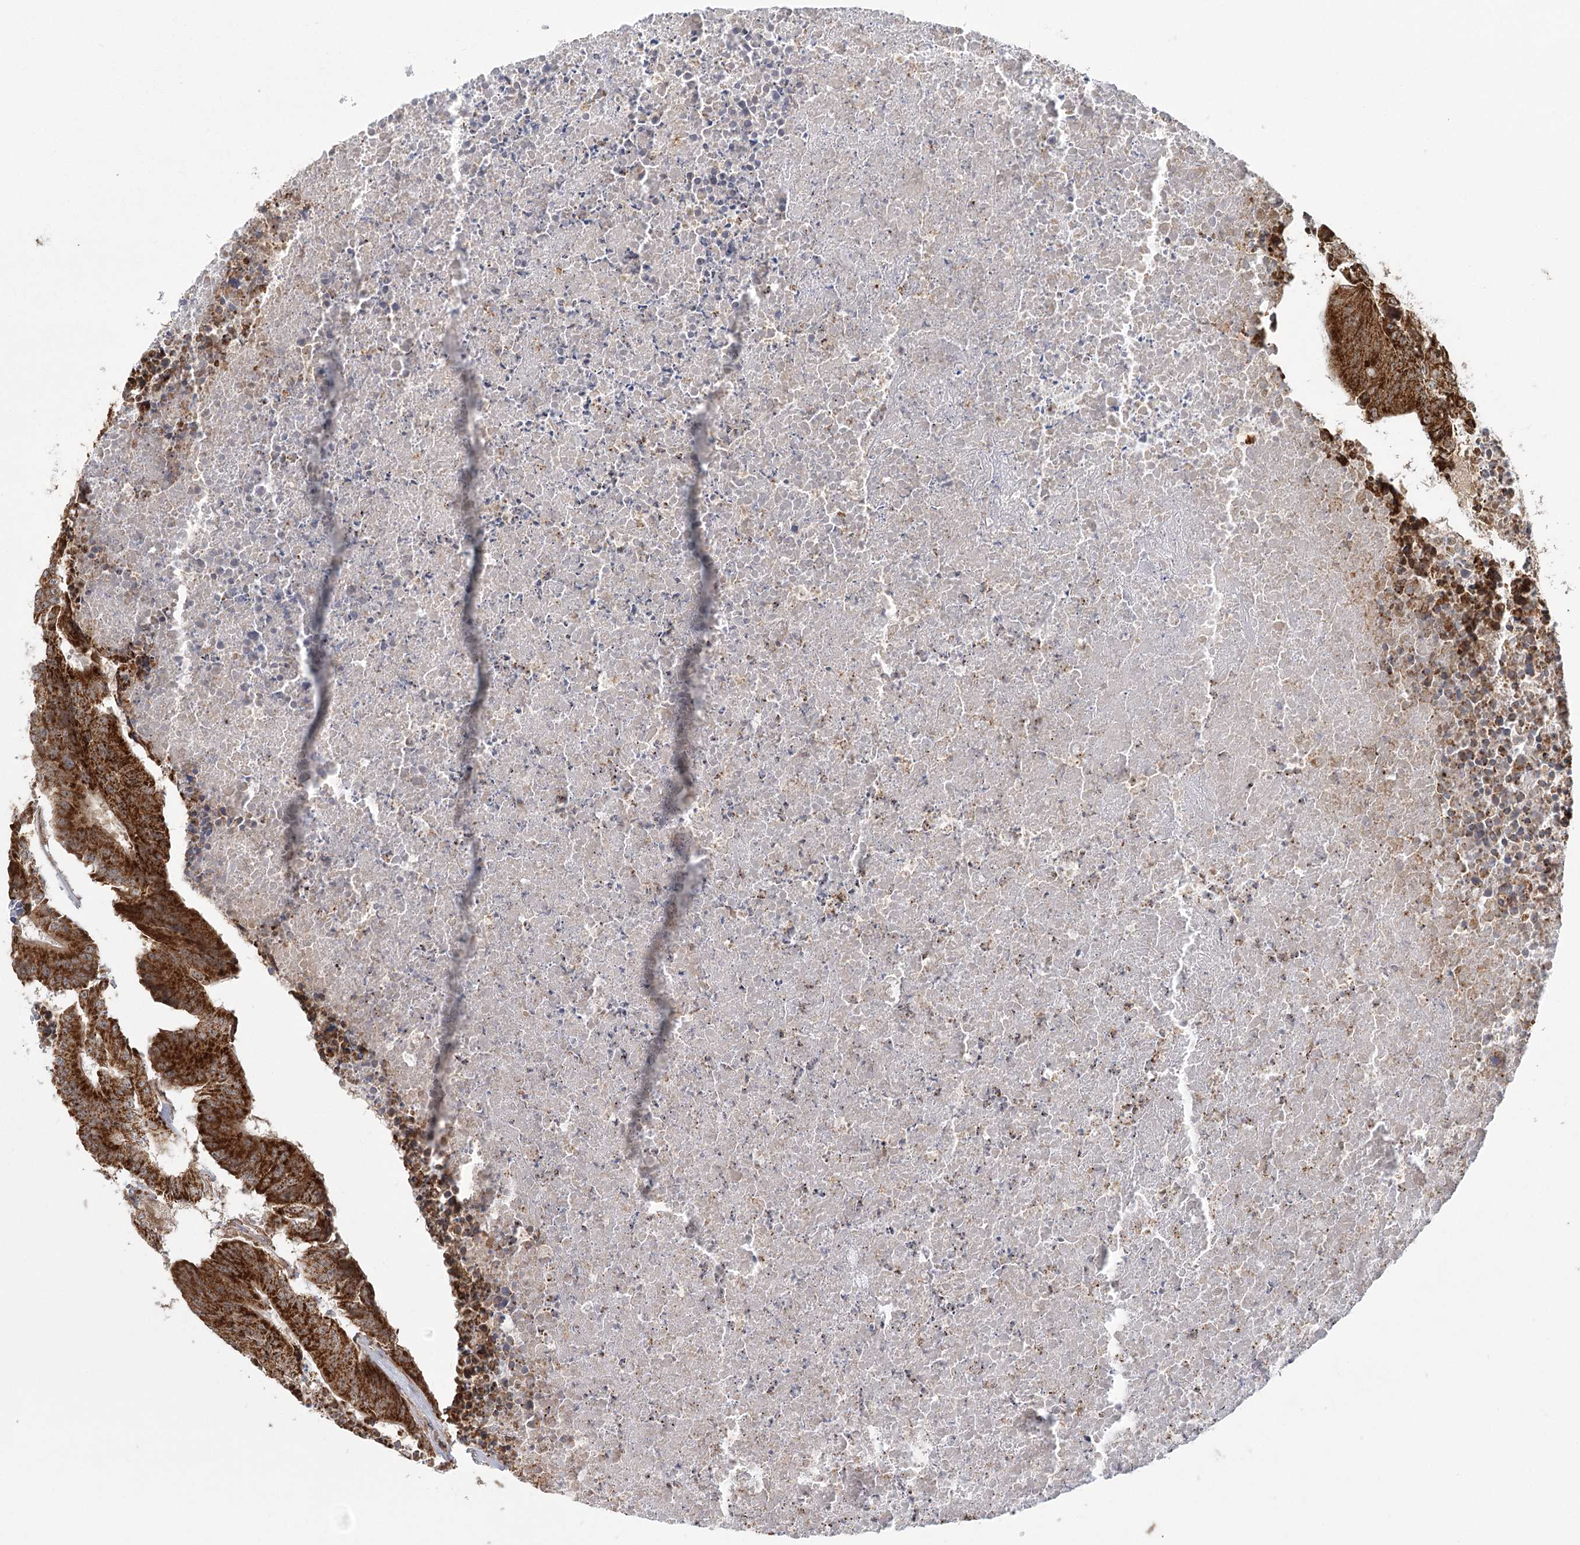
{"staining": {"intensity": "strong", "quantity": ">75%", "location": "cytoplasmic/membranous"}, "tissue": "colorectal cancer", "cell_type": "Tumor cells", "image_type": "cancer", "snomed": [{"axis": "morphology", "description": "Adenocarcinoma, NOS"}, {"axis": "topography", "description": "Colon"}], "caption": "Human adenocarcinoma (colorectal) stained for a protein (brown) displays strong cytoplasmic/membranous positive staining in approximately >75% of tumor cells.", "gene": "LACTB", "patient": {"sex": "male", "age": 87}}